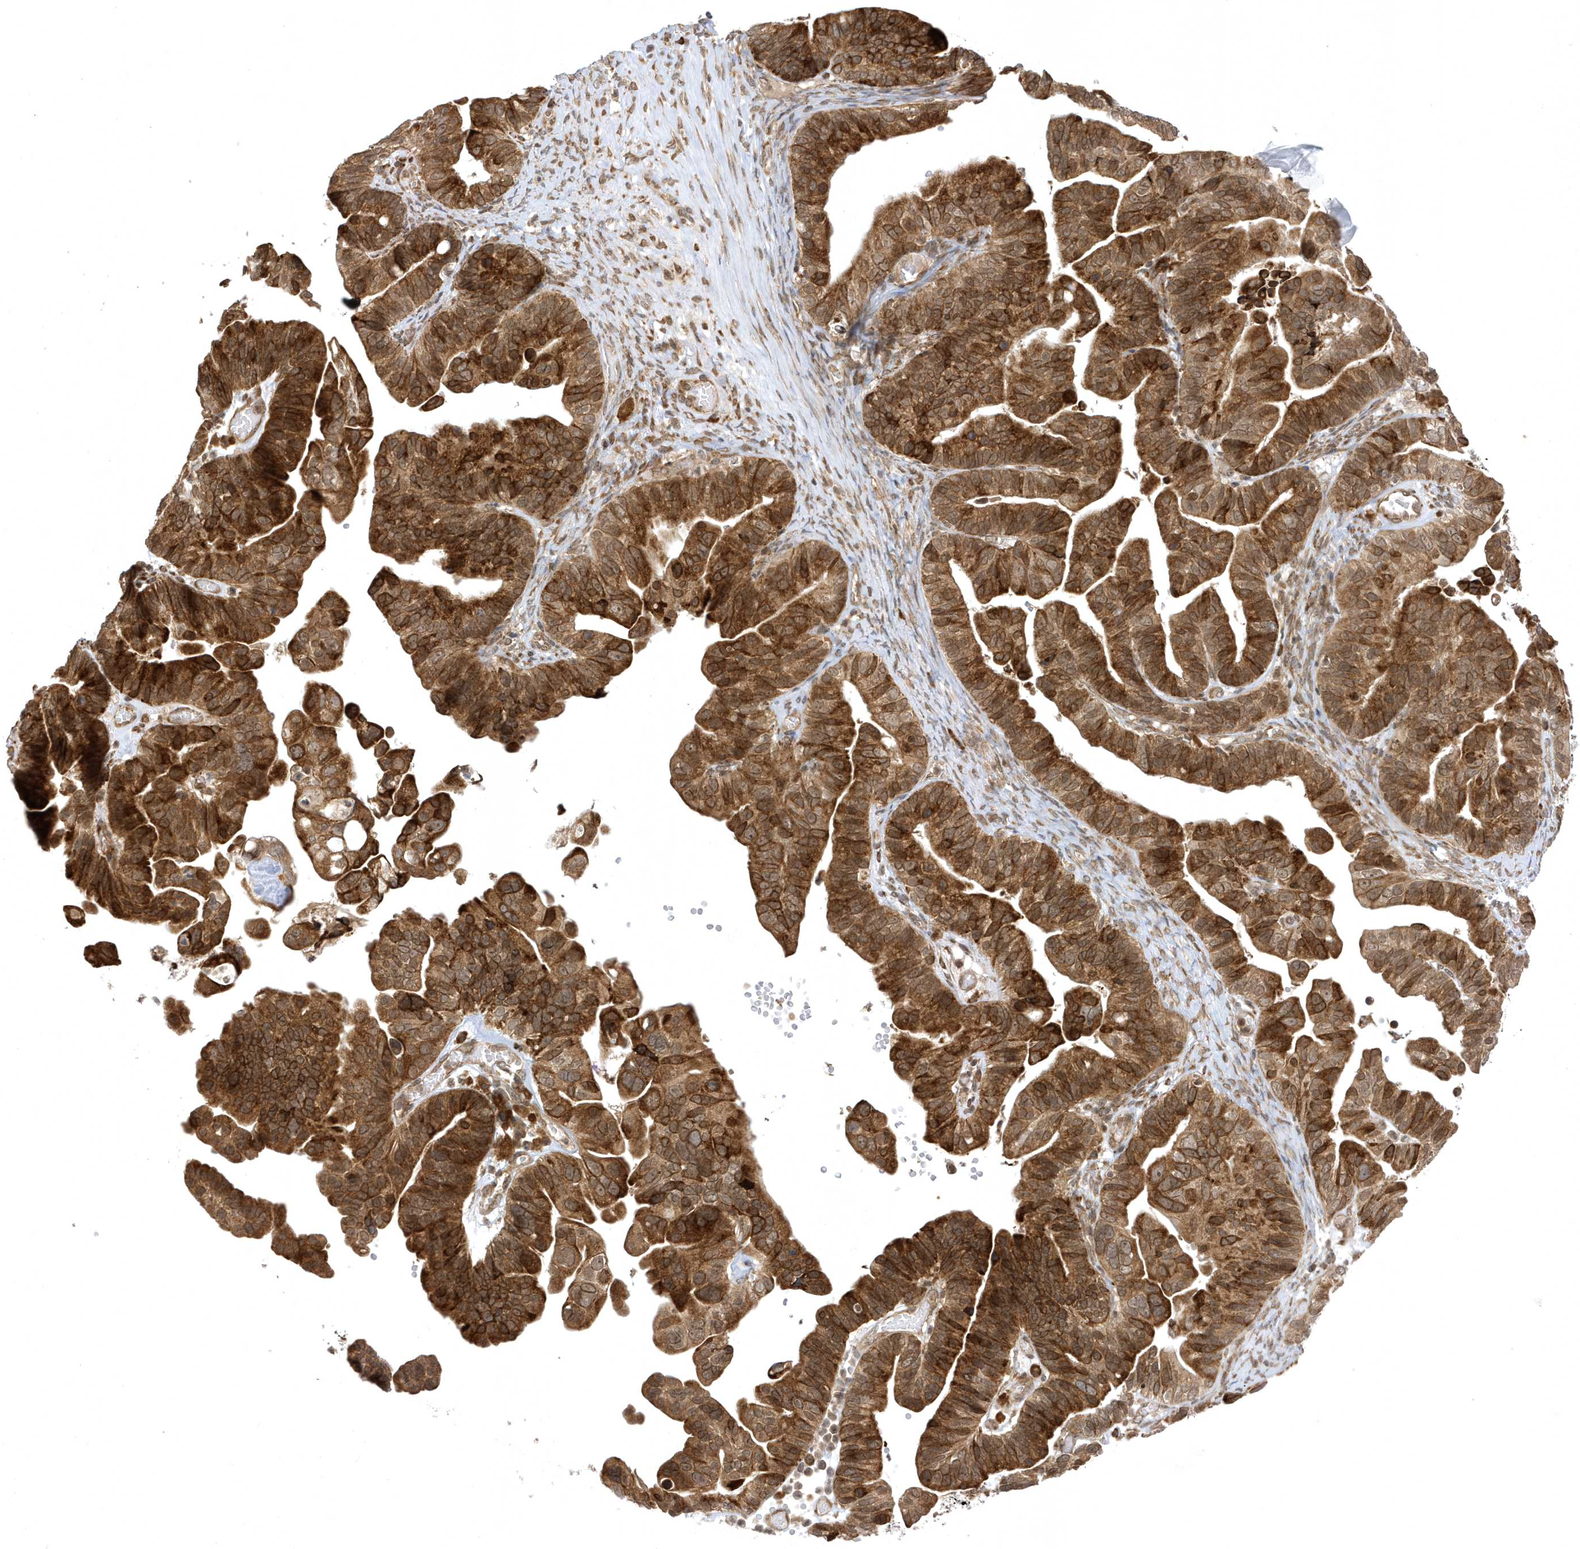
{"staining": {"intensity": "strong", "quantity": ">75%", "location": "cytoplasmic/membranous"}, "tissue": "ovarian cancer", "cell_type": "Tumor cells", "image_type": "cancer", "snomed": [{"axis": "morphology", "description": "Cystadenocarcinoma, serous, NOS"}, {"axis": "topography", "description": "Ovary"}], "caption": "High-power microscopy captured an immunohistochemistry photomicrograph of ovarian cancer (serous cystadenocarcinoma), revealing strong cytoplasmic/membranous expression in about >75% of tumor cells.", "gene": "METTL21A", "patient": {"sex": "female", "age": 56}}